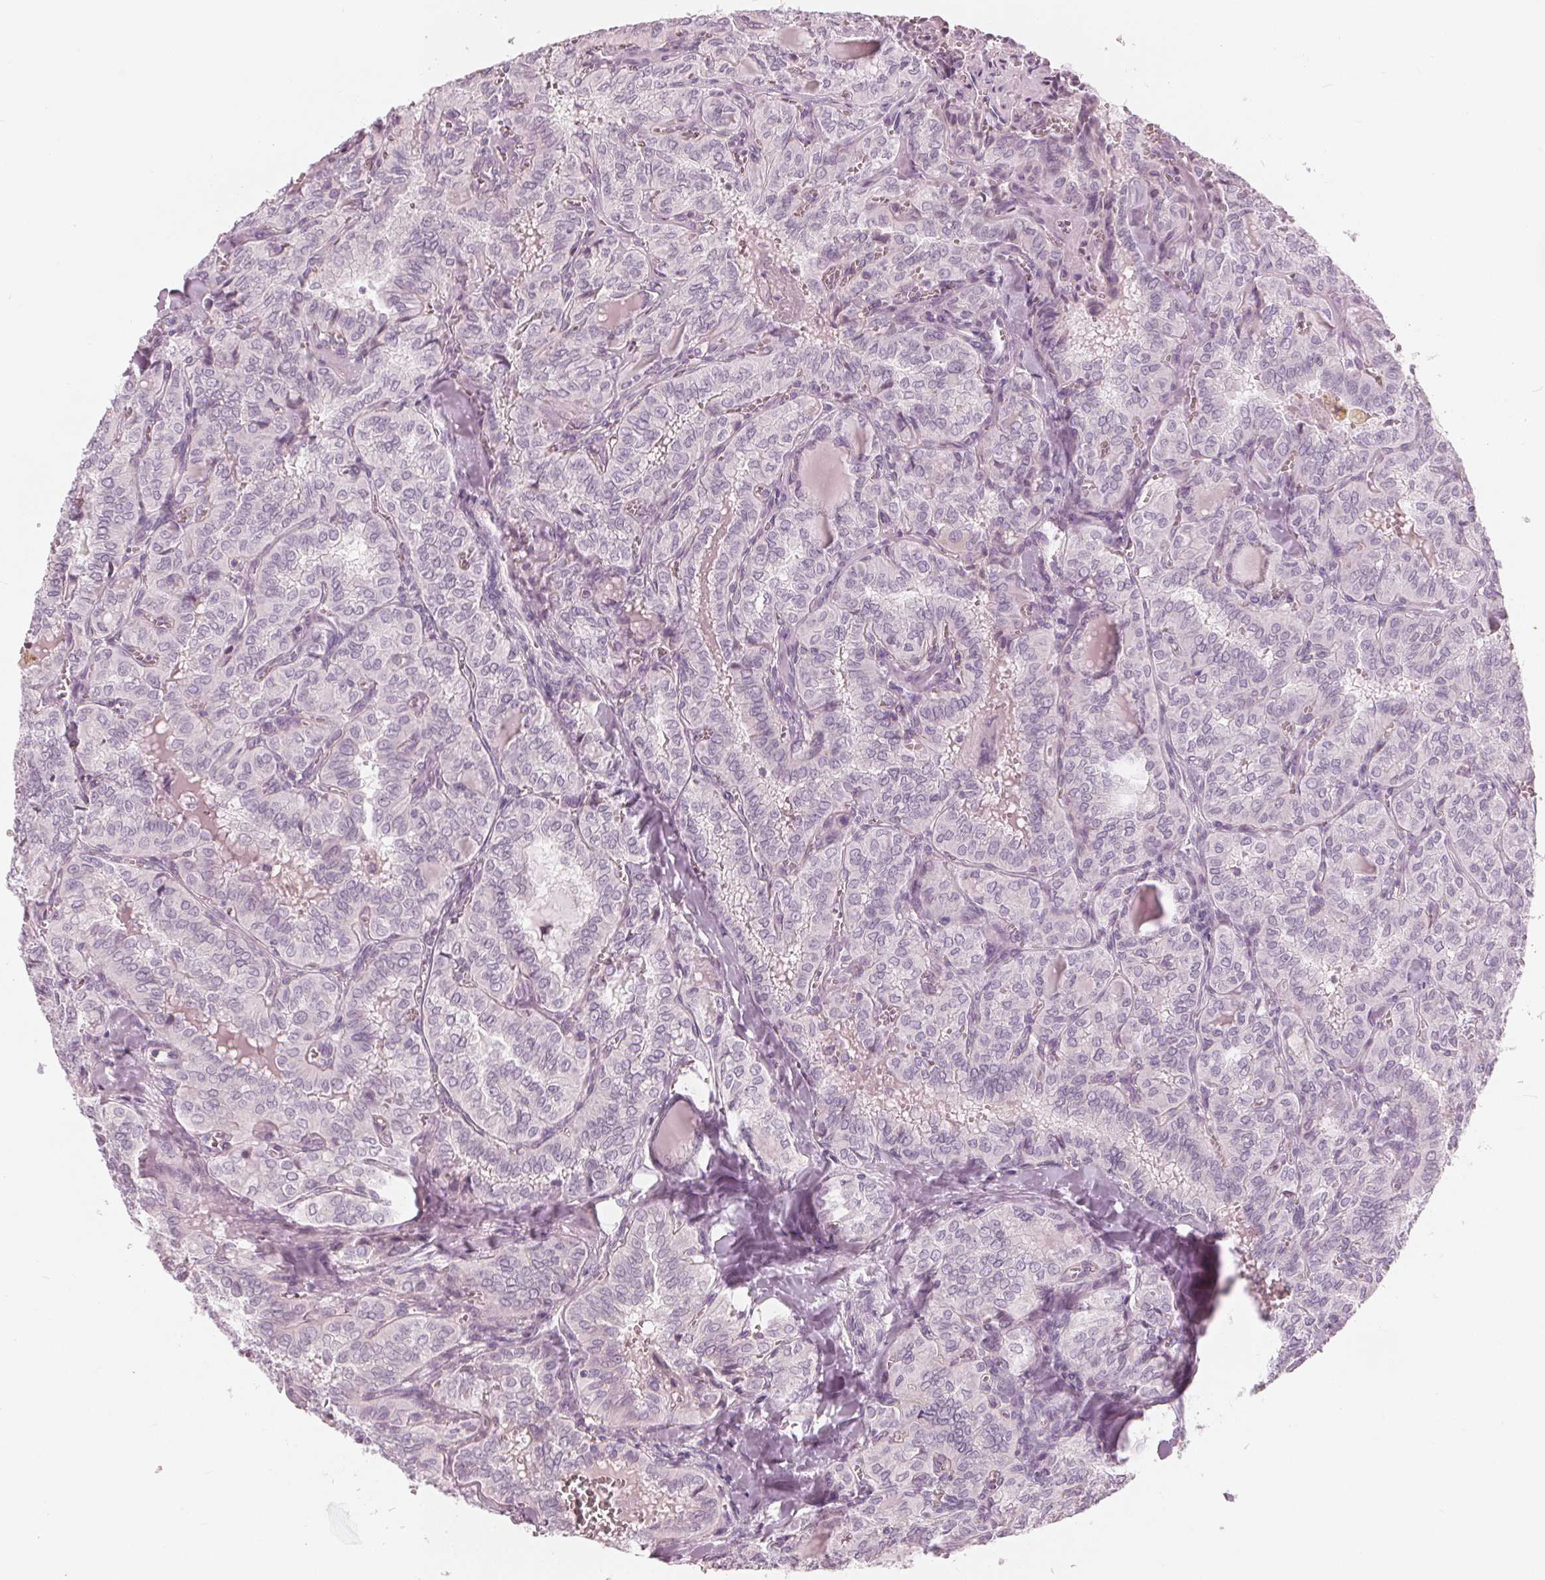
{"staining": {"intensity": "negative", "quantity": "none", "location": "none"}, "tissue": "thyroid cancer", "cell_type": "Tumor cells", "image_type": "cancer", "snomed": [{"axis": "morphology", "description": "Papillary adenocarcinoma, NOS"}, {"axis": "topography", "description": "Thyroid gland"}], "caption": "The photomicrograph exhibits no significant staining in tumor cells of papillary adenocarcinoma (thyroid). The staining was performed using DAB (3,3'-diaminobenzidine) to visualize the protein expression in brown, while the nuclei were stained in blue with hematoxylin (Magnification: 20x).", "gene": "BRSK1", "patient": {"sex": "female", "age": 41}}